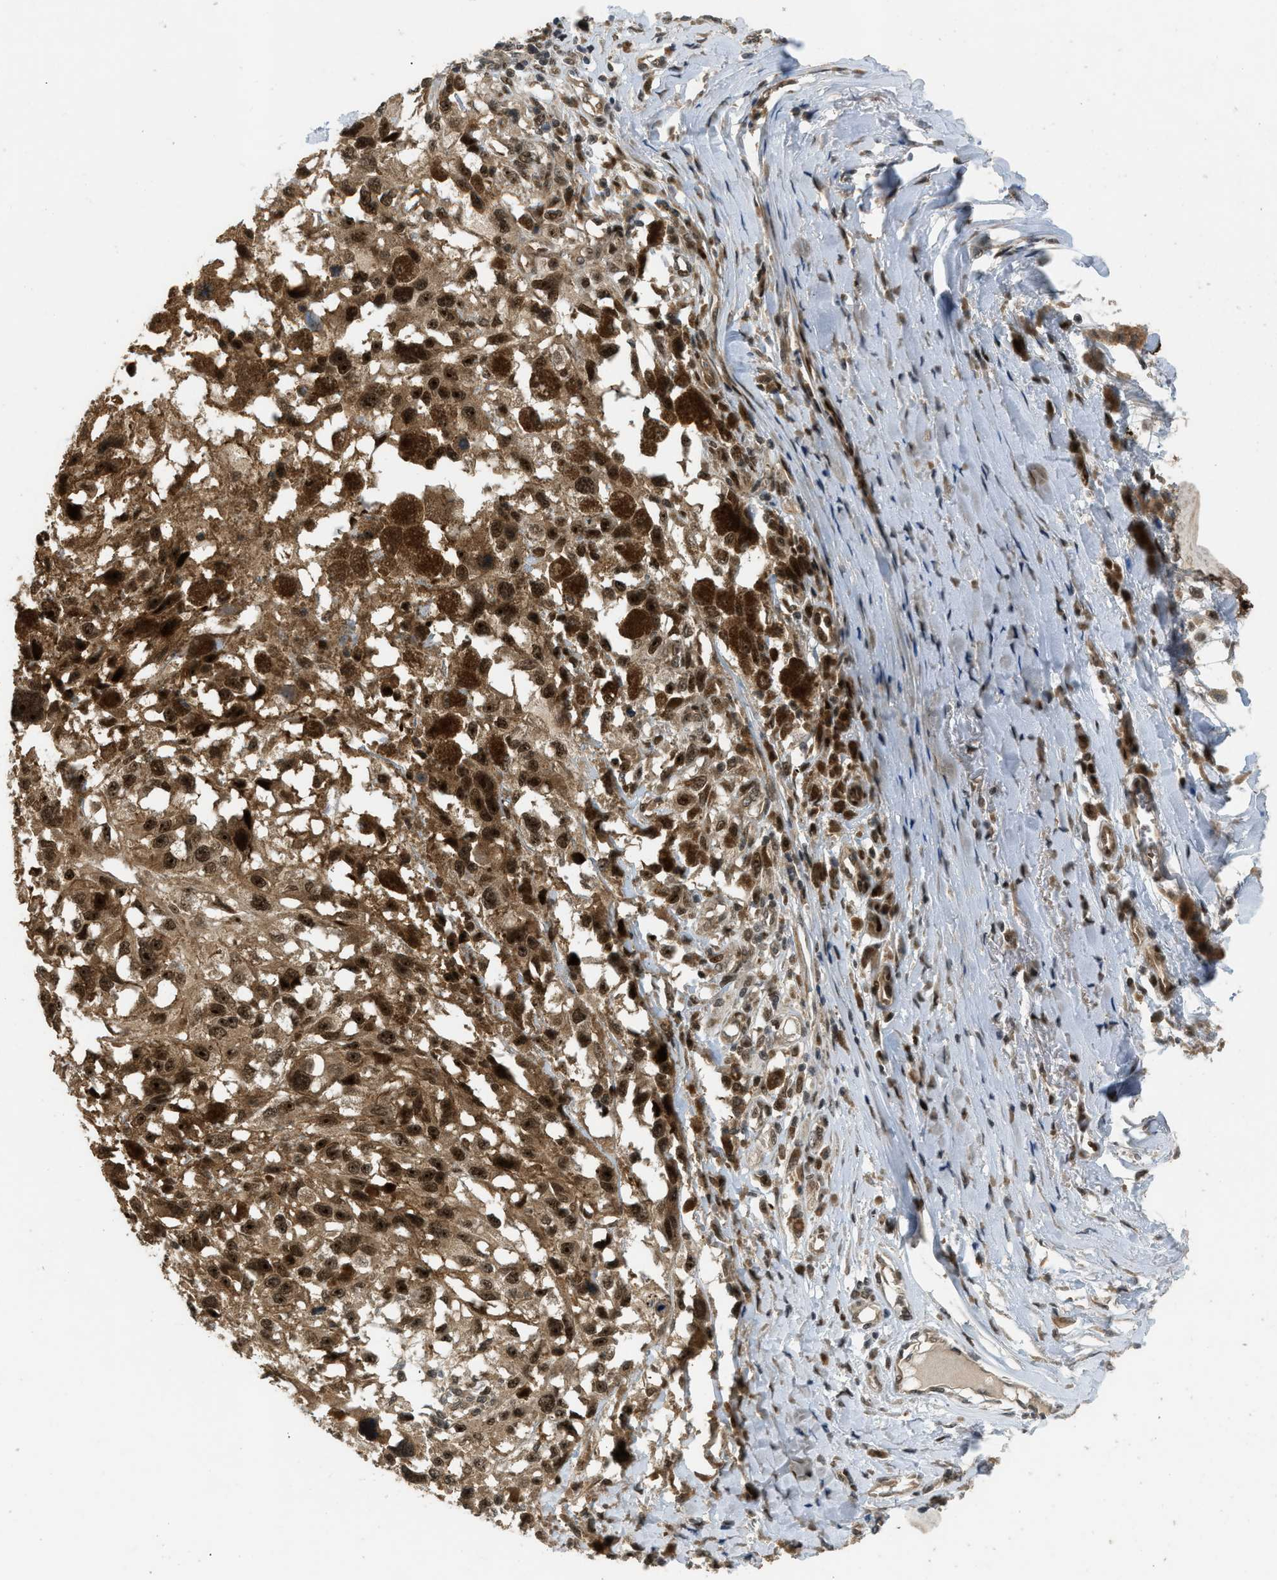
{"staining": {"intensity": "moderate", "quantity": ">75%", "location": "cytoplasmic/membranous,nuclear"}, "tissue": "melanoma", "cell_type": "Tumor cells", "image_type": "cancer", "snomed": [{"axis": "morphology", "description": "Malignant melanoma, Metastatic site"}, {"axis": "topography", "description": "Lymph node"}], "caption": "Immunohistochemical staining of malignant melanoma (metastatic site) displays medium levels of moderate cytoplasmic/membranous and nuclear protein positivity in about >75% of tumor cells.", "gene": "GET1", "patient": {"sex": "male", "age": 59}}